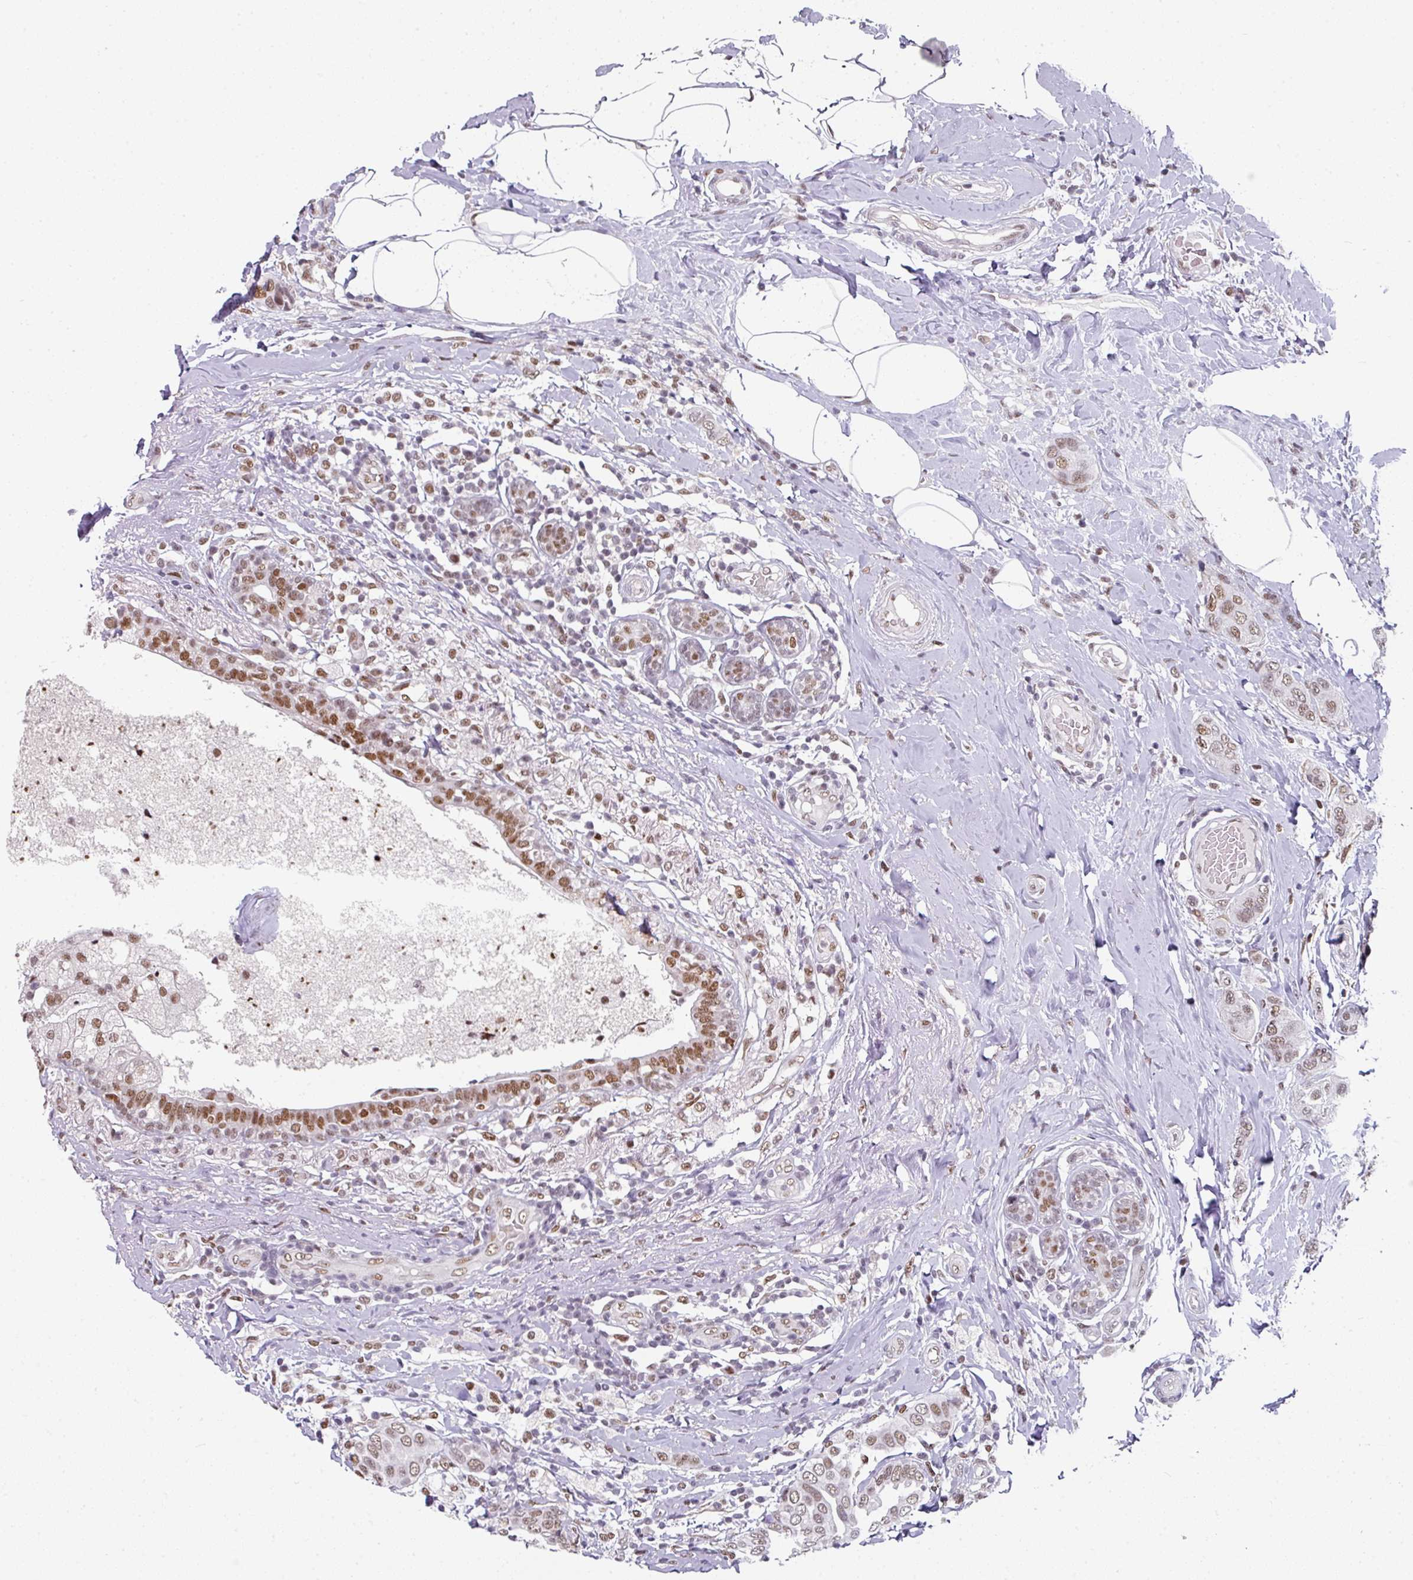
{"staining": {"intensity": "moderate", "quantity": ">75%", "location": "nuclear"}, "tissue": "breast cancer", "cell_type": "Tumor cells", "image_type": "cancer", "snomed": [{"axis": "morphology", "description": "Lobular carcinoma"}, {"axis": "topography", "description": "Breast"}], "caption": "Lobular carcinoma (breast) tissue exhibits moderate nuclear positivity in approximately >75% of tumor cells", "gene": "RAD50", "patient": {"sex": "female", "age": 51}}